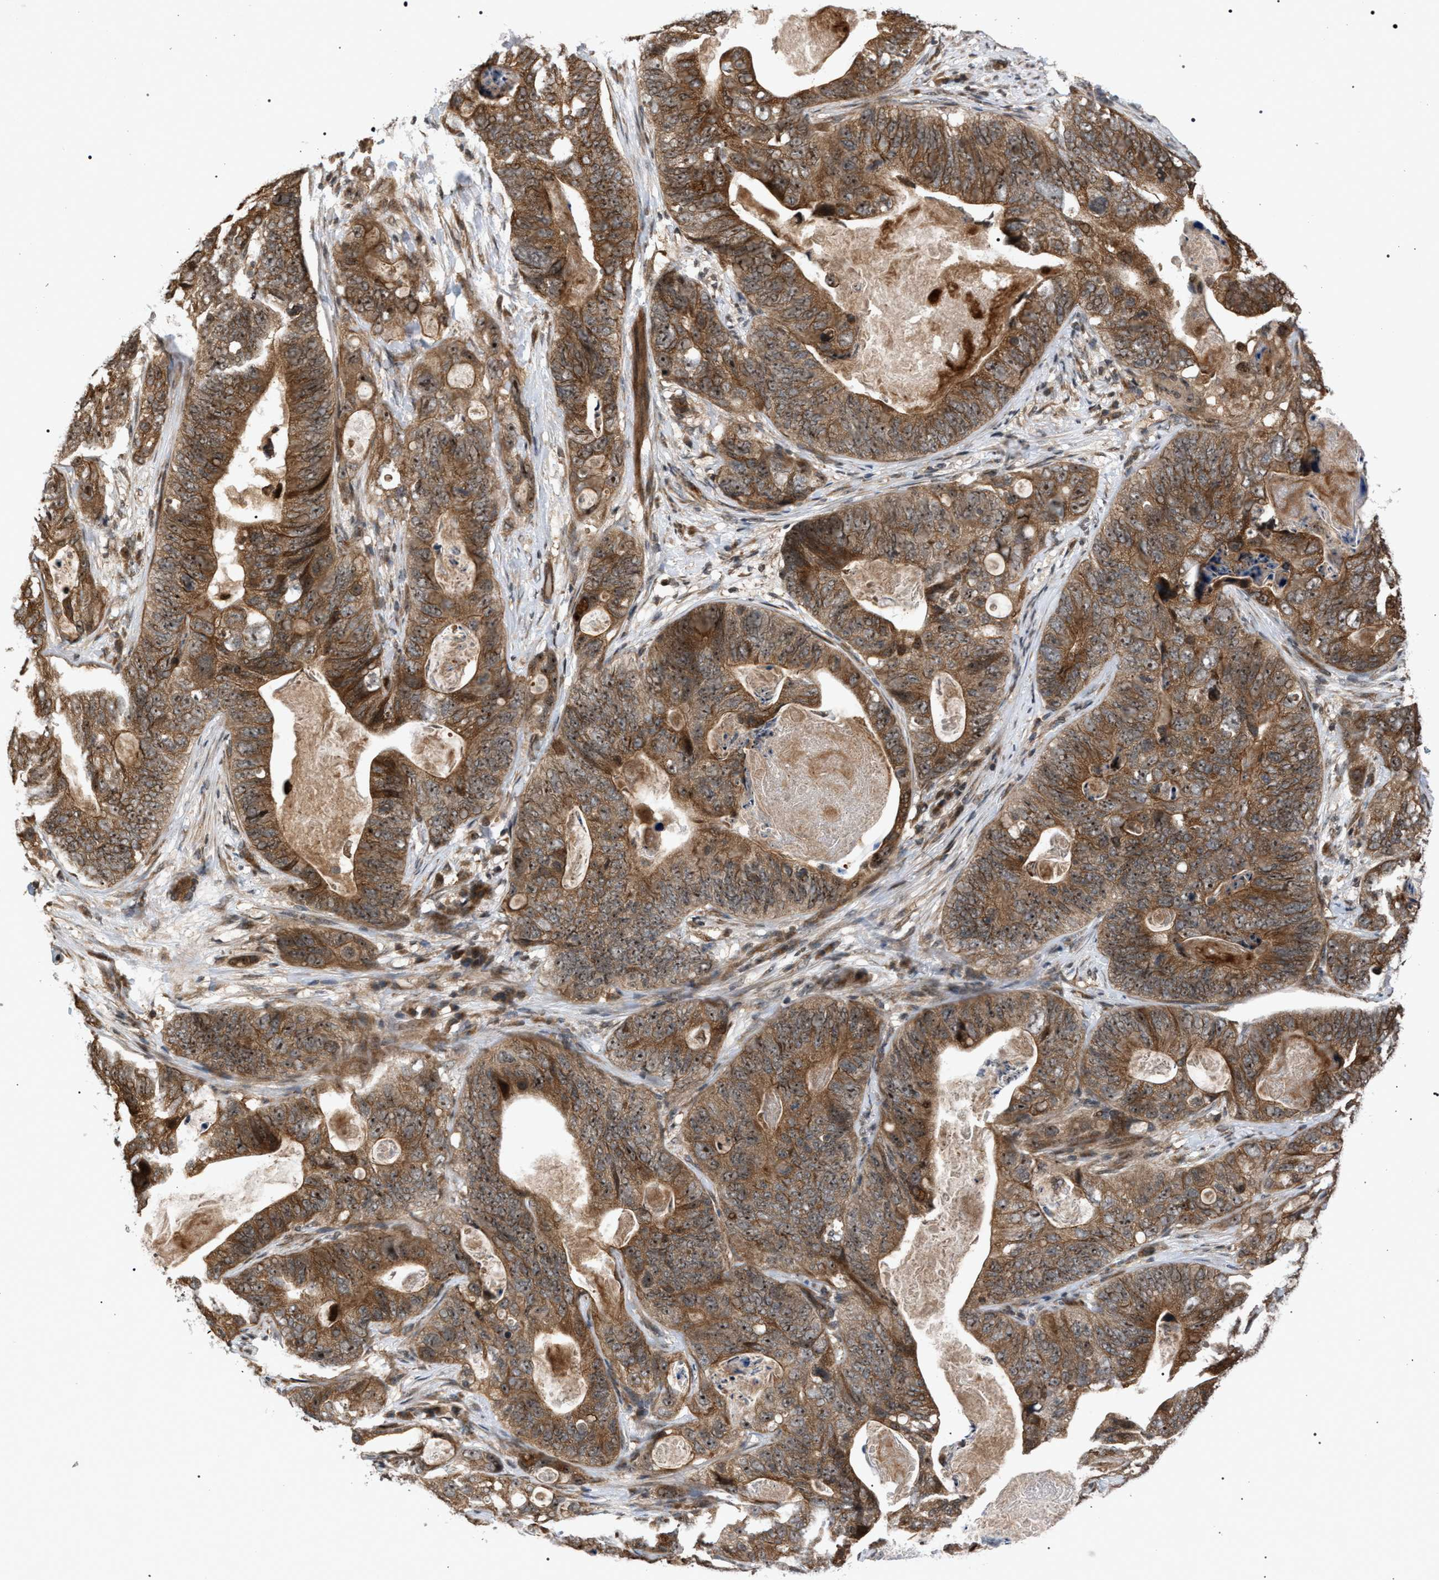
{"staining": {"intensity": "moderate", "quantity": ">75%", "location": "cytoplasmic/membranous,nuclear"}, "tissue": "stomach cancer", "cell_type": "Tumor cells", "image_type": "cancer", "snomed": [{"axis": "morphology", "description": "Adenocarcinoma, NOS"}, {"axis": "topography", "description": "Stomach"}], "caption": "Stomach cancer (adenocarcinoma) tissue displays moderate cytoplasmic/membranous and nuclear expression in about >75% of tumor cells", "gene": "IRAK4", "patient": {"sex": "female", "age": 89}}